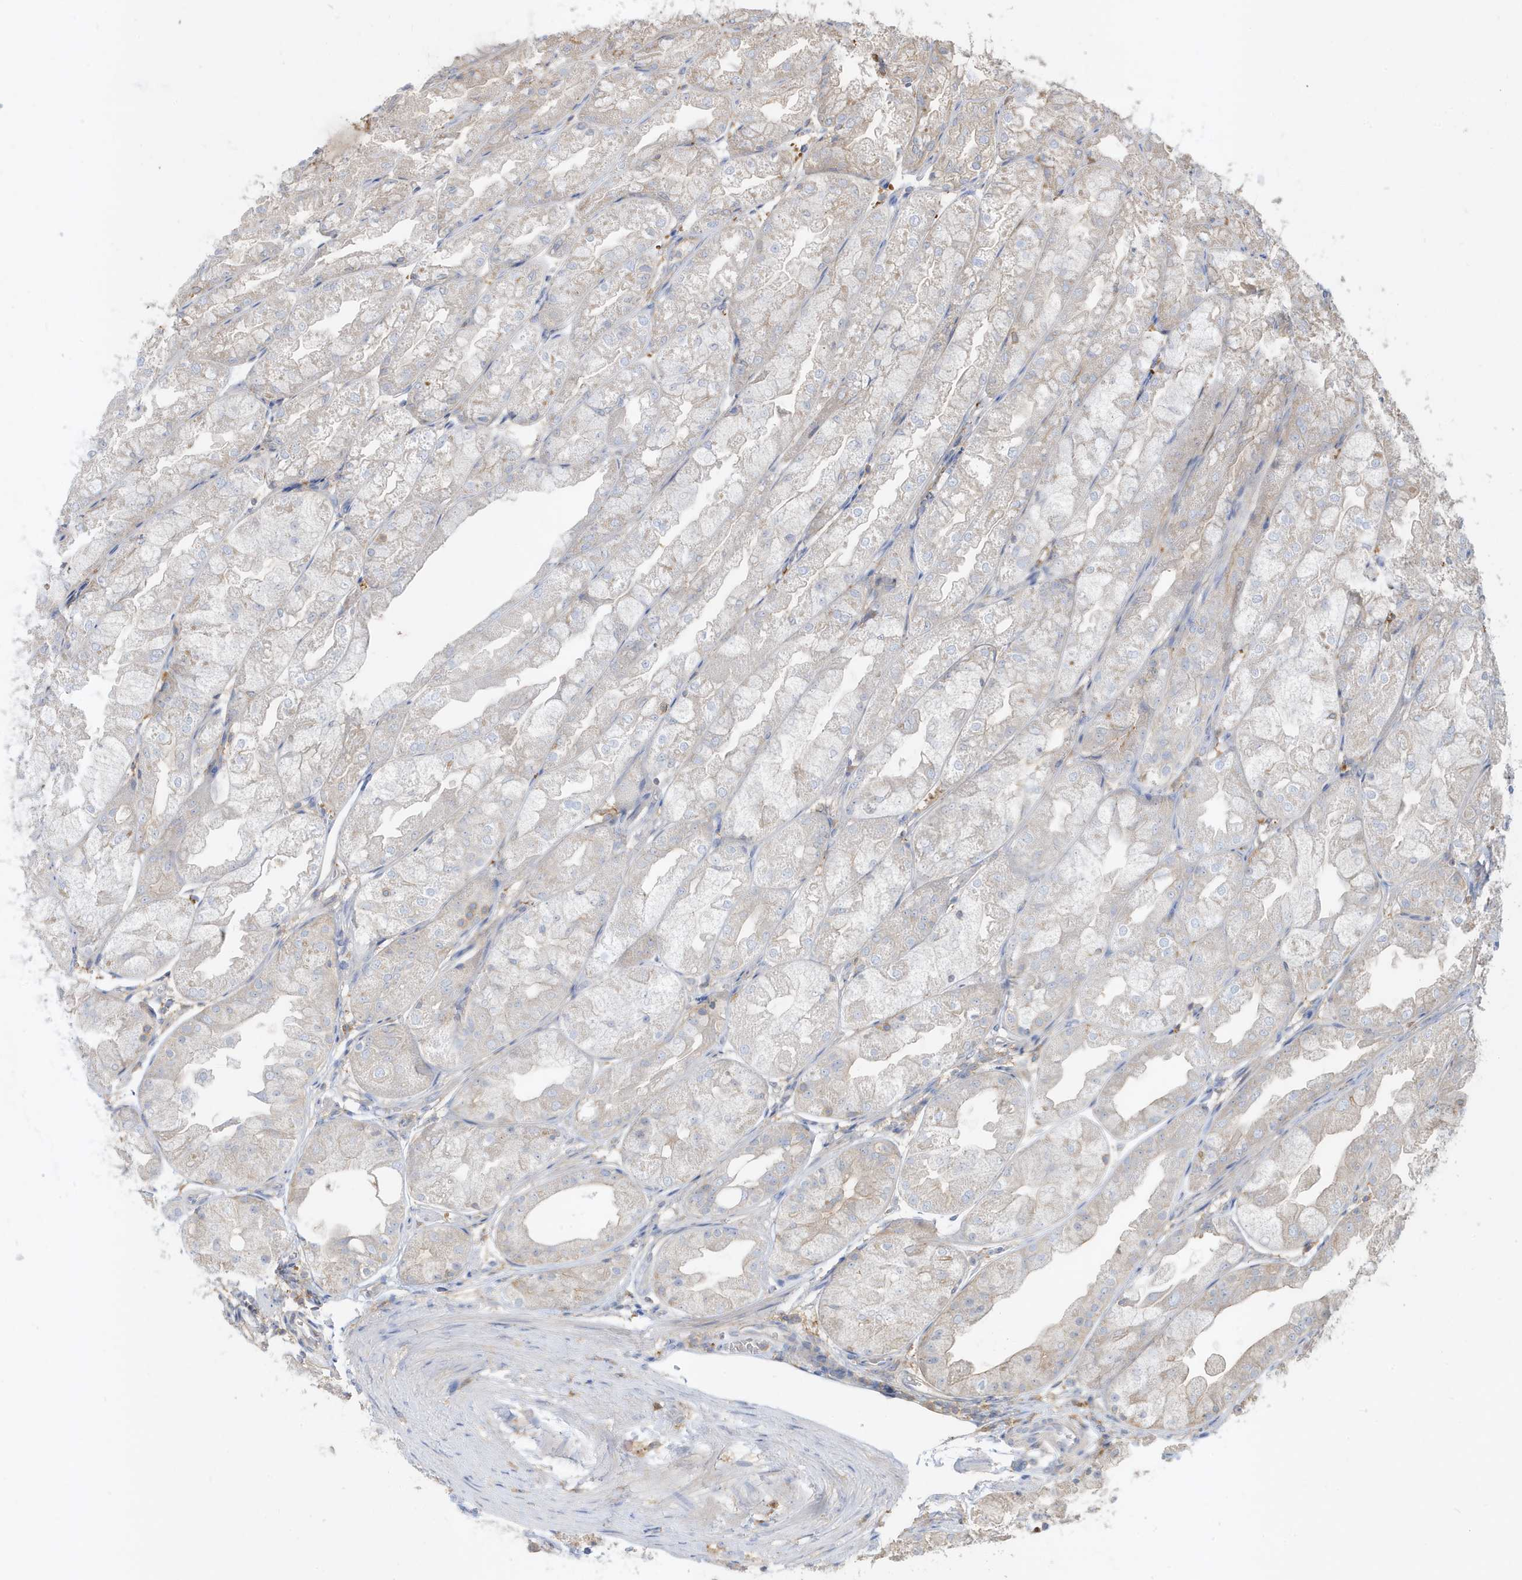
{"staining": {"intensity": "moderate", "quantity": "<25%", "location": "cytoplasmic/membranous"}, "tissue": "stomach", "cell_type": "Glandular cells", "image_type": "normal", "snomed": [{"axis": "morphology", "description": "Normal tissue, NOS"}, {"axis": "topography", "description": "Stomach, upper"}], "caption": "This is a photomicrograph of IHC staining of unremarkable stomach, which shows moderate staining in the cytoplasmic/membranous of glandular cells.", "gene": "ABTB1", "patient": {"sex": "male", "age": 47}}